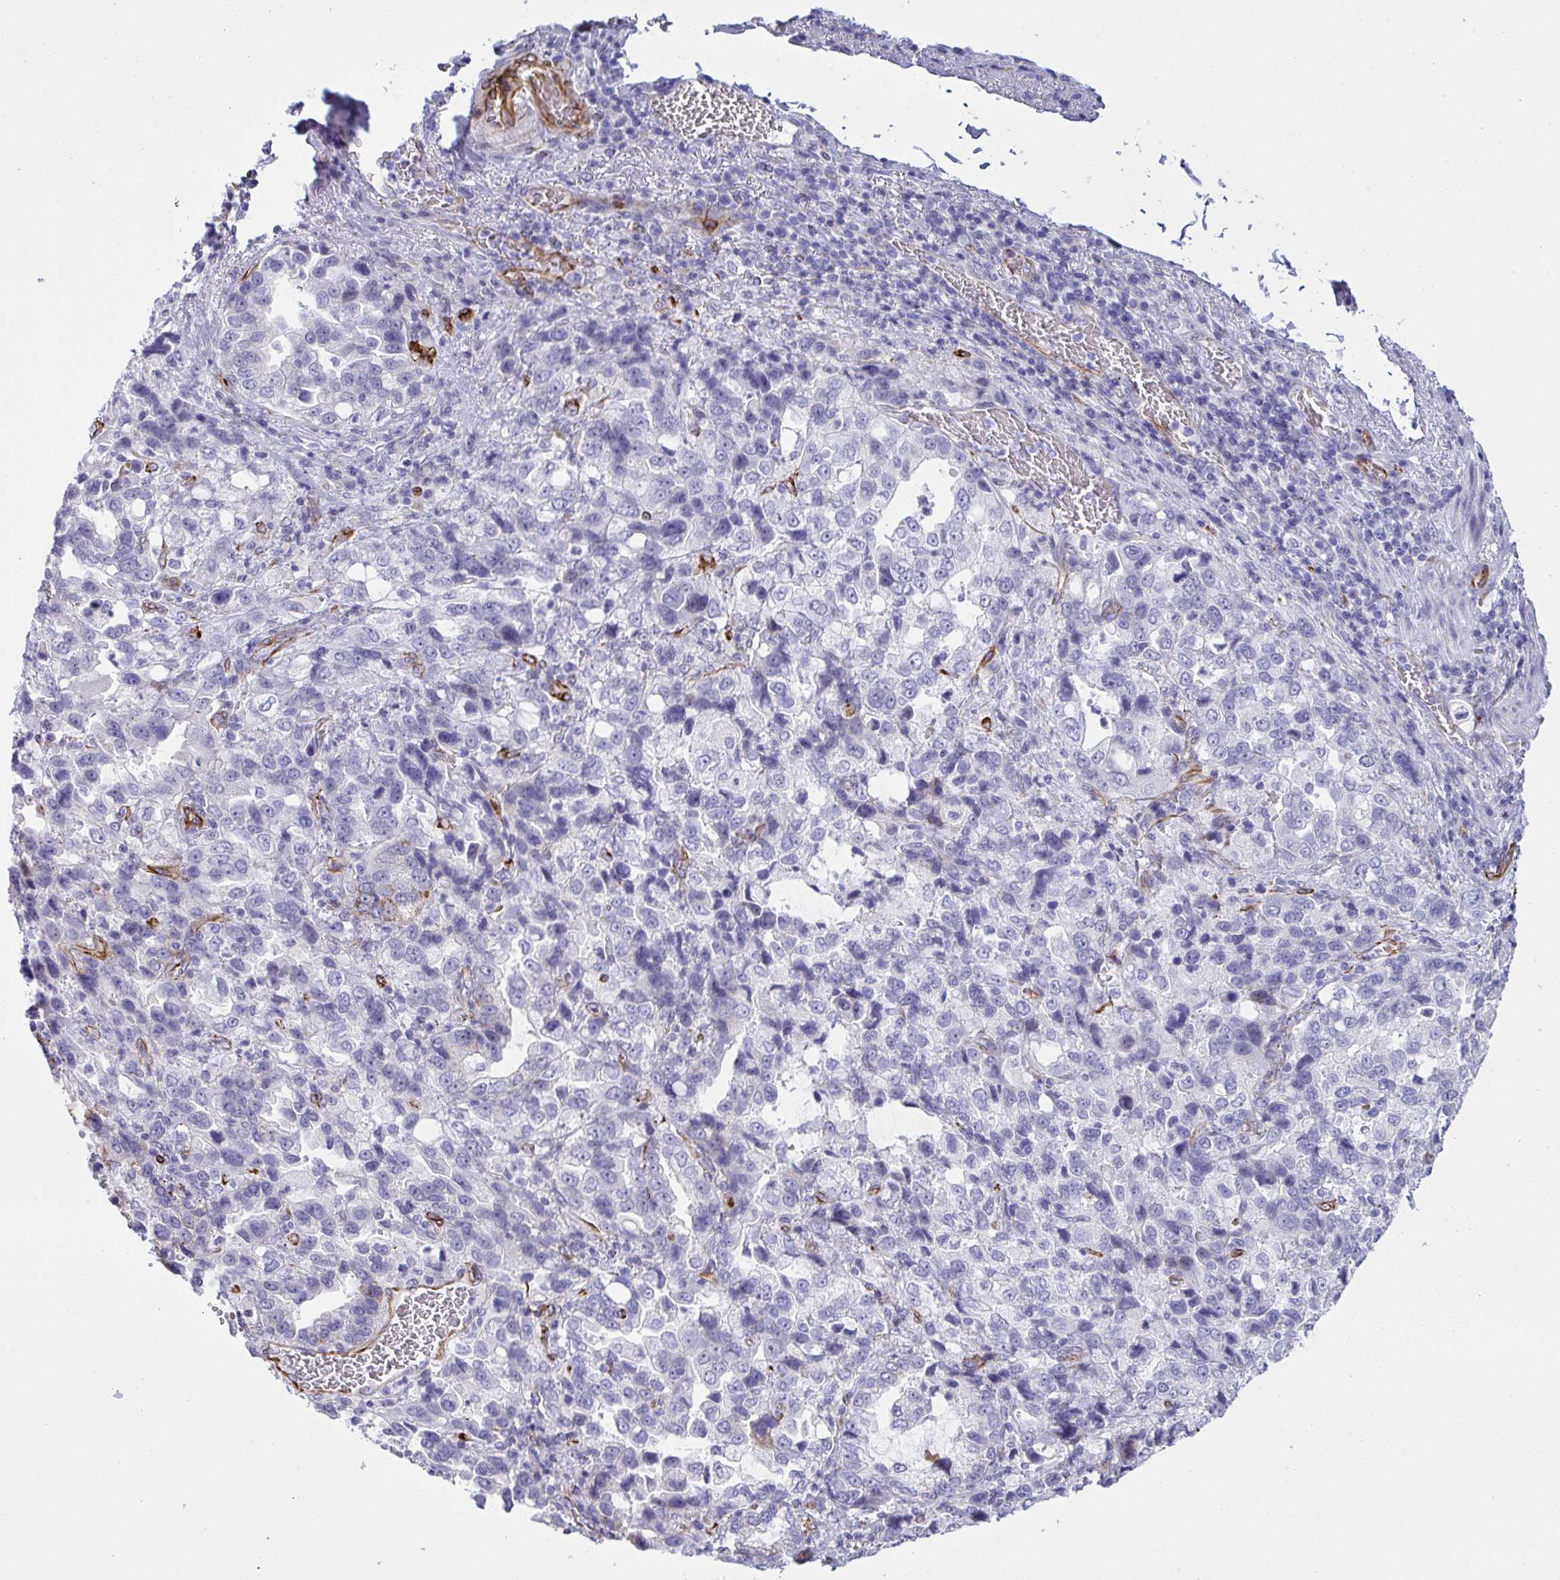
{"staining": {"intensity": "negative", "quantity": "none", "location": "none"}, "tissue": "stomach cancer", "cell_type": "Tumor cells", "image_type": "cancer", "snomed": [{"axis": "morphology", "description": "Adenocarcinoma, NOS"}, {"axis": "topography", "description": "Stomach, upper"}], "caption": "DAB immunohistochemical staining of human stomach adenocarcinoma exhibits no significant positivity in tumor cells.", "gene": "SLC35B1", "patient": {"sex": "female", "age": 81}}